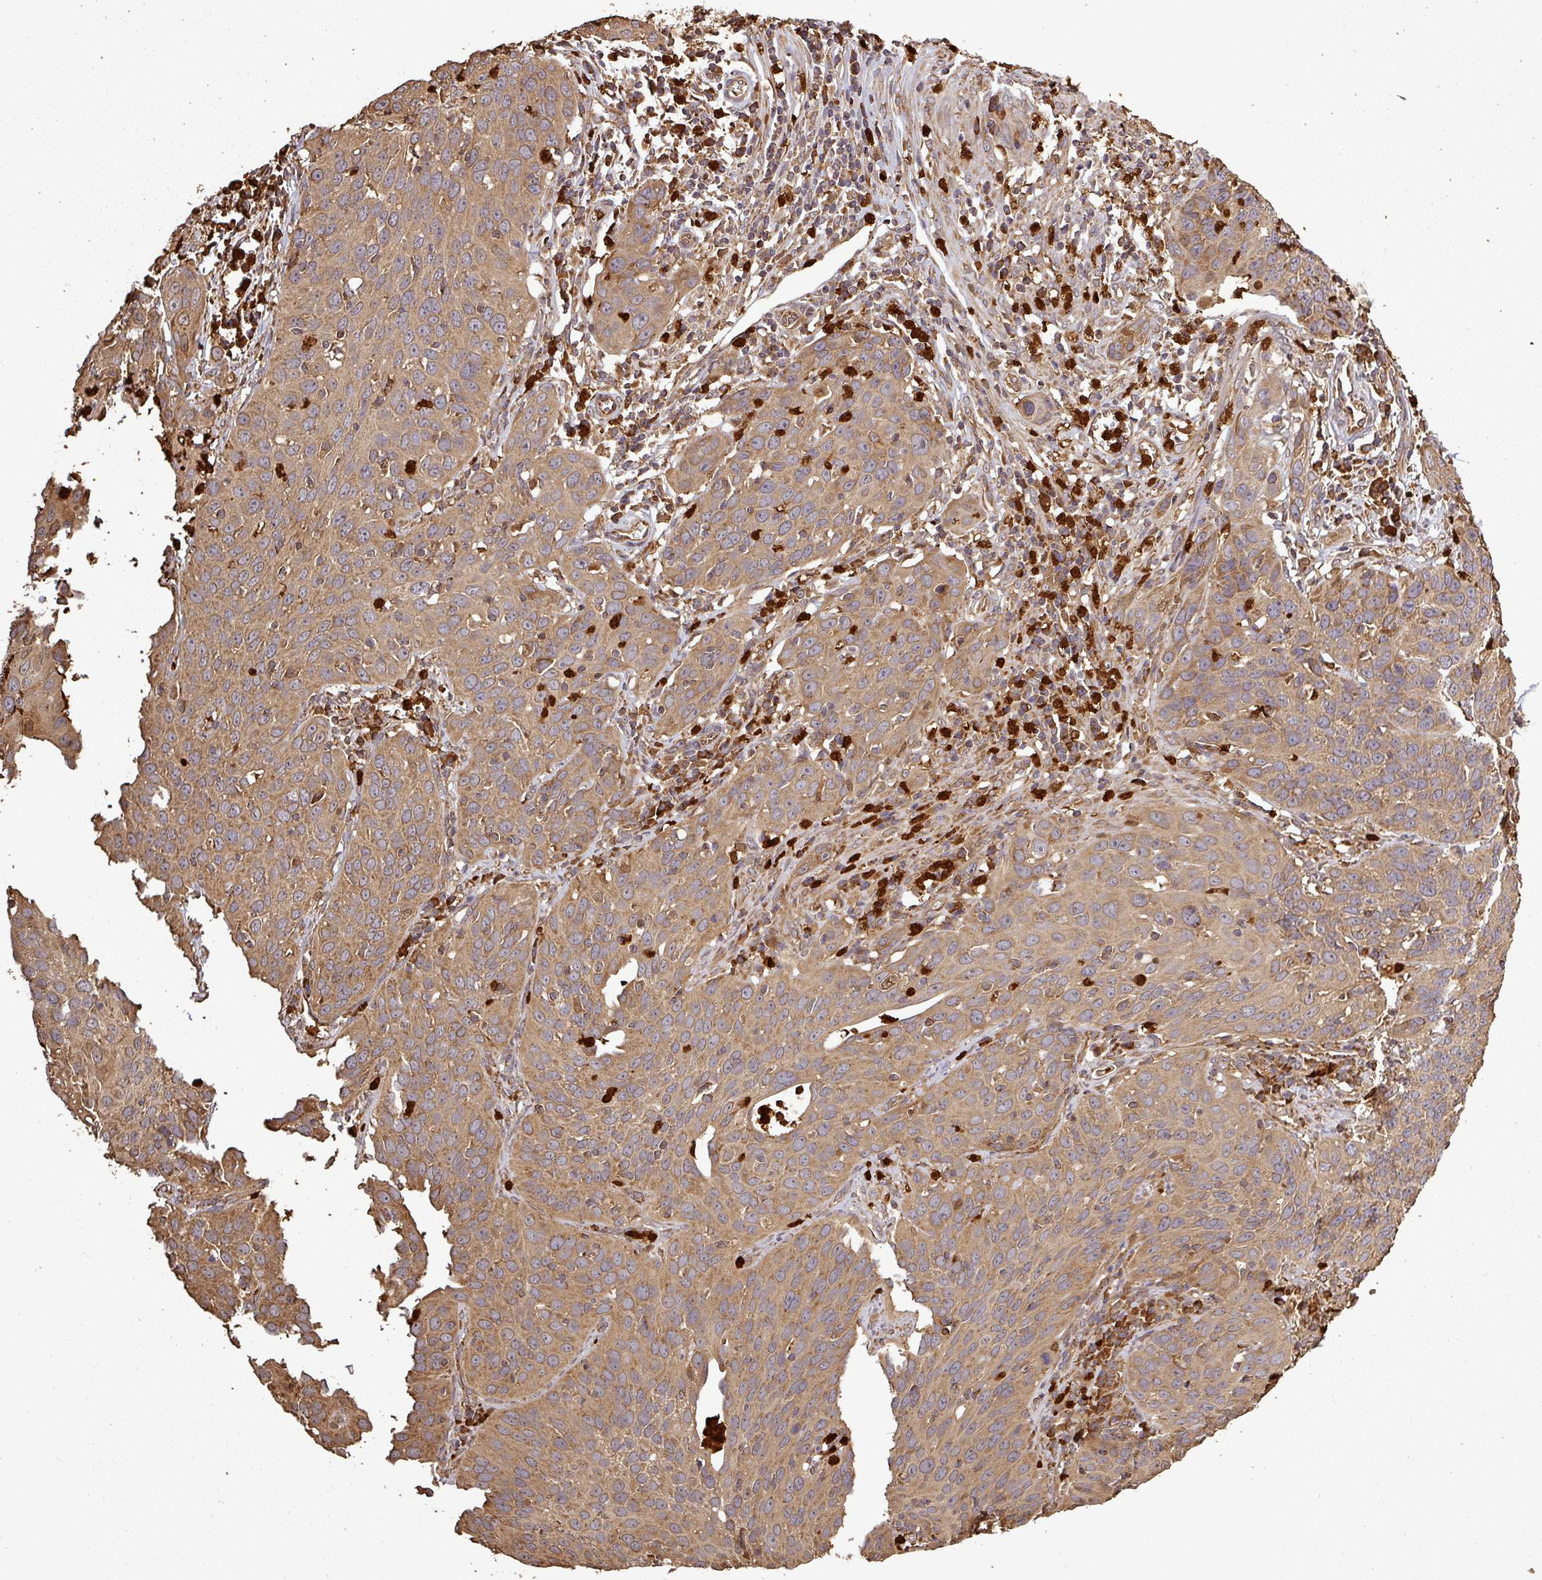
{"staining": {"intensity": "moderate", "quantity": ">75%", "location": "cytoplasmic/membranous"}, "tissue": "cervical cancer", "cell_type": "Tumor cells", "image_type": "cancer", "snomed": [{"axis": "morphology", "description": "Squamous cell carcinoma, NOS"}, {"axis": "topography", "description": "Cervix"}], "caption": "An immunohistochemistry photomicrograph of neoplastic tissue is shown. Protein staining in brown highlights moderate cytoplasmic/membranous positivity in cervical squamous cell carcinoma within tumor cells. Using DAB (3,3'-diaminobenzidine) (brown) and hematoxylin (blue) stains, captured at high magnification using brightfield microscopy.", "gene": "PLEKHM1", "patient": {"sex": "female", "age": 36}}